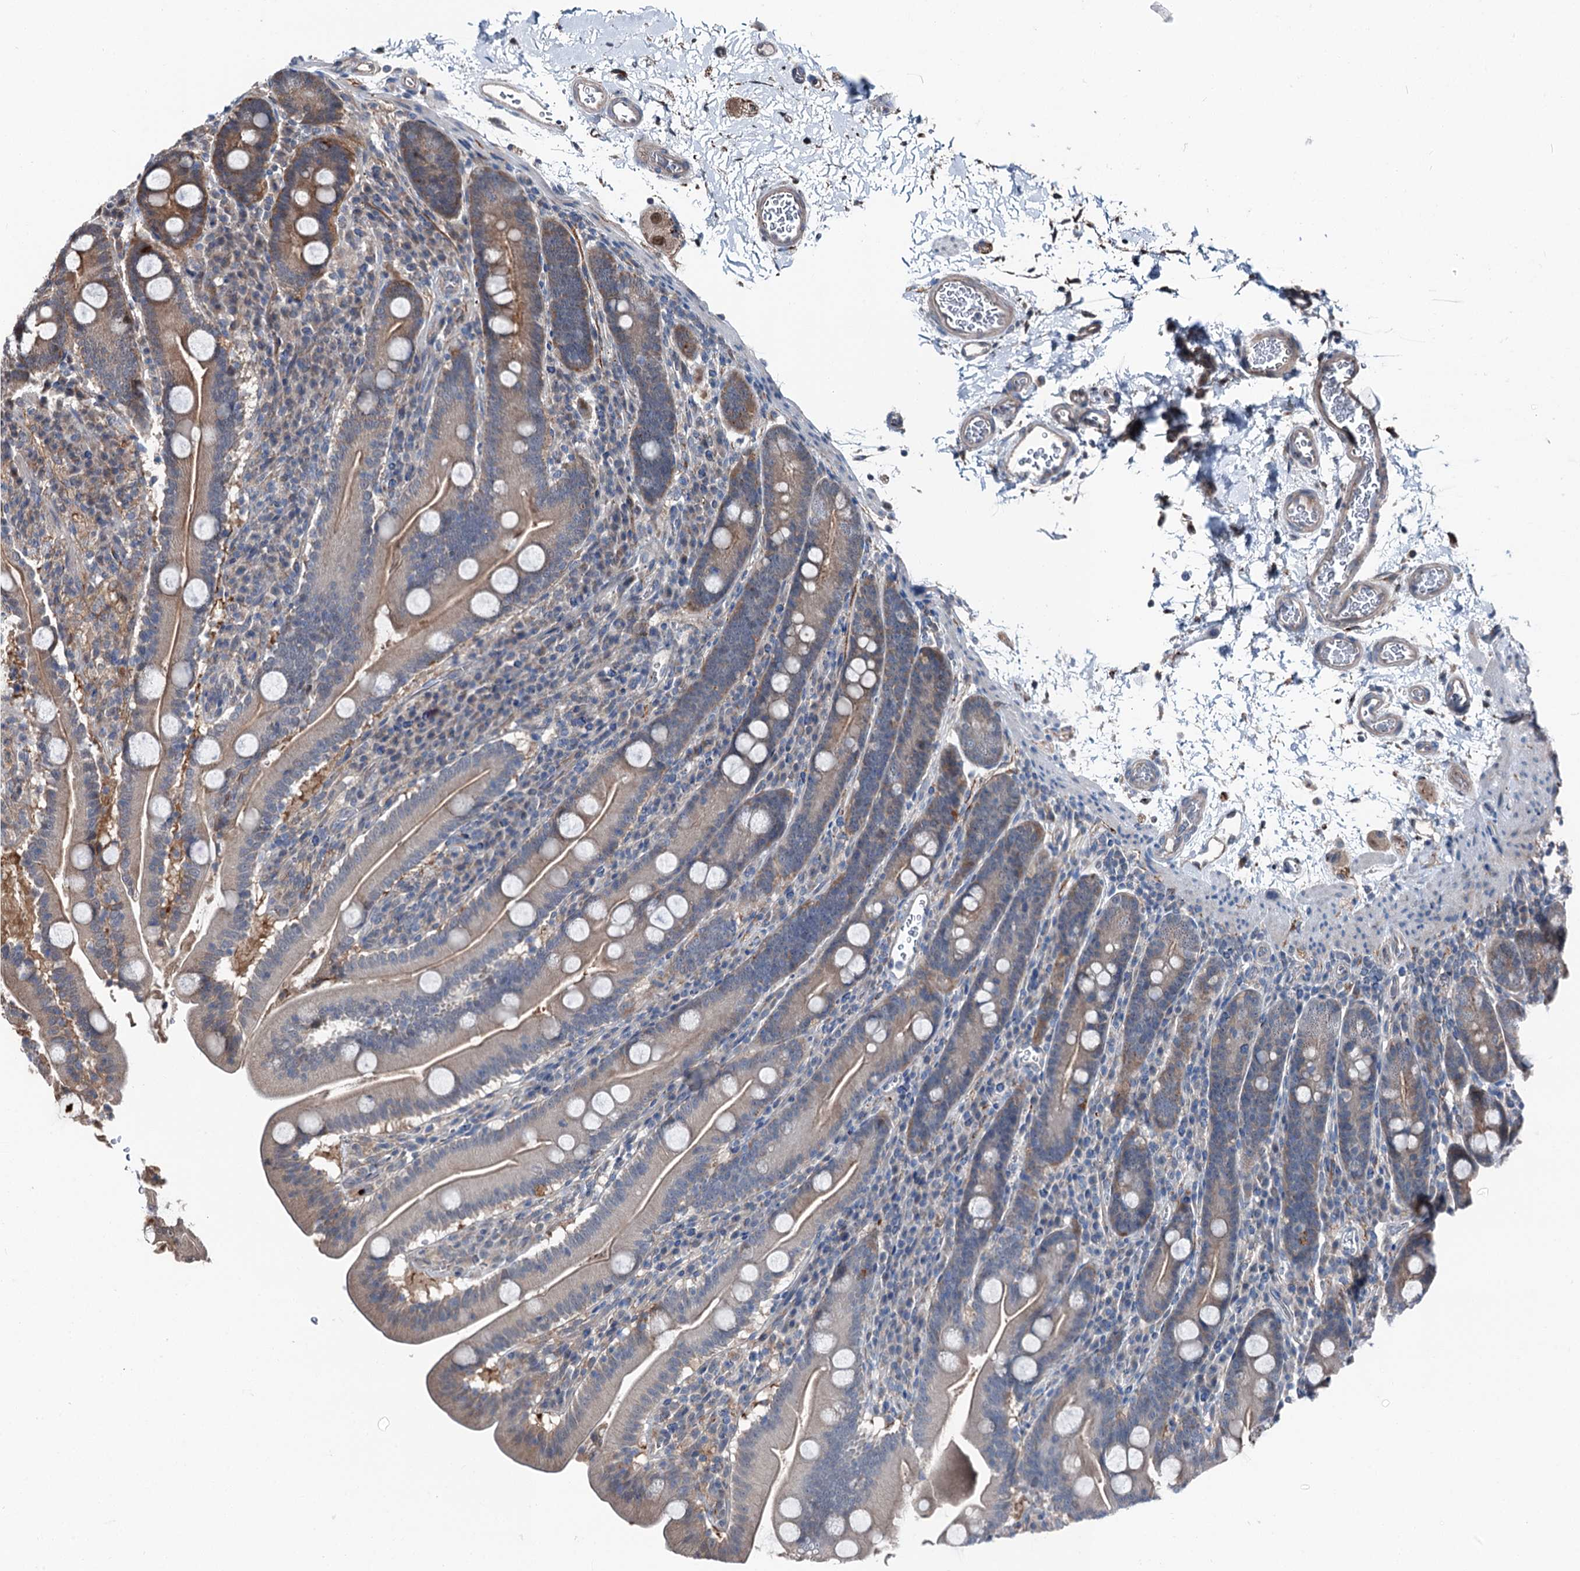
{"staining": {"intensity": "moderate", "quantity": "25%-75%", "location": "cytoplasmic/membranous"}, "tissue": "duodenum", "cell_type": "Glandular cells", "image_type": "normal", "snomed": [{"axis": "morphology", "description": "Normal tissue, NOS"}, {"axis": "topography", "description": "Duodenum"}], "caption": "The immunohistochemical stain shows moderate cytoplasmic/membranous staining in glandular cells of benign duodenum.", "gene": "PSMD13", "patient": {"sex": "male", "age": 35}}